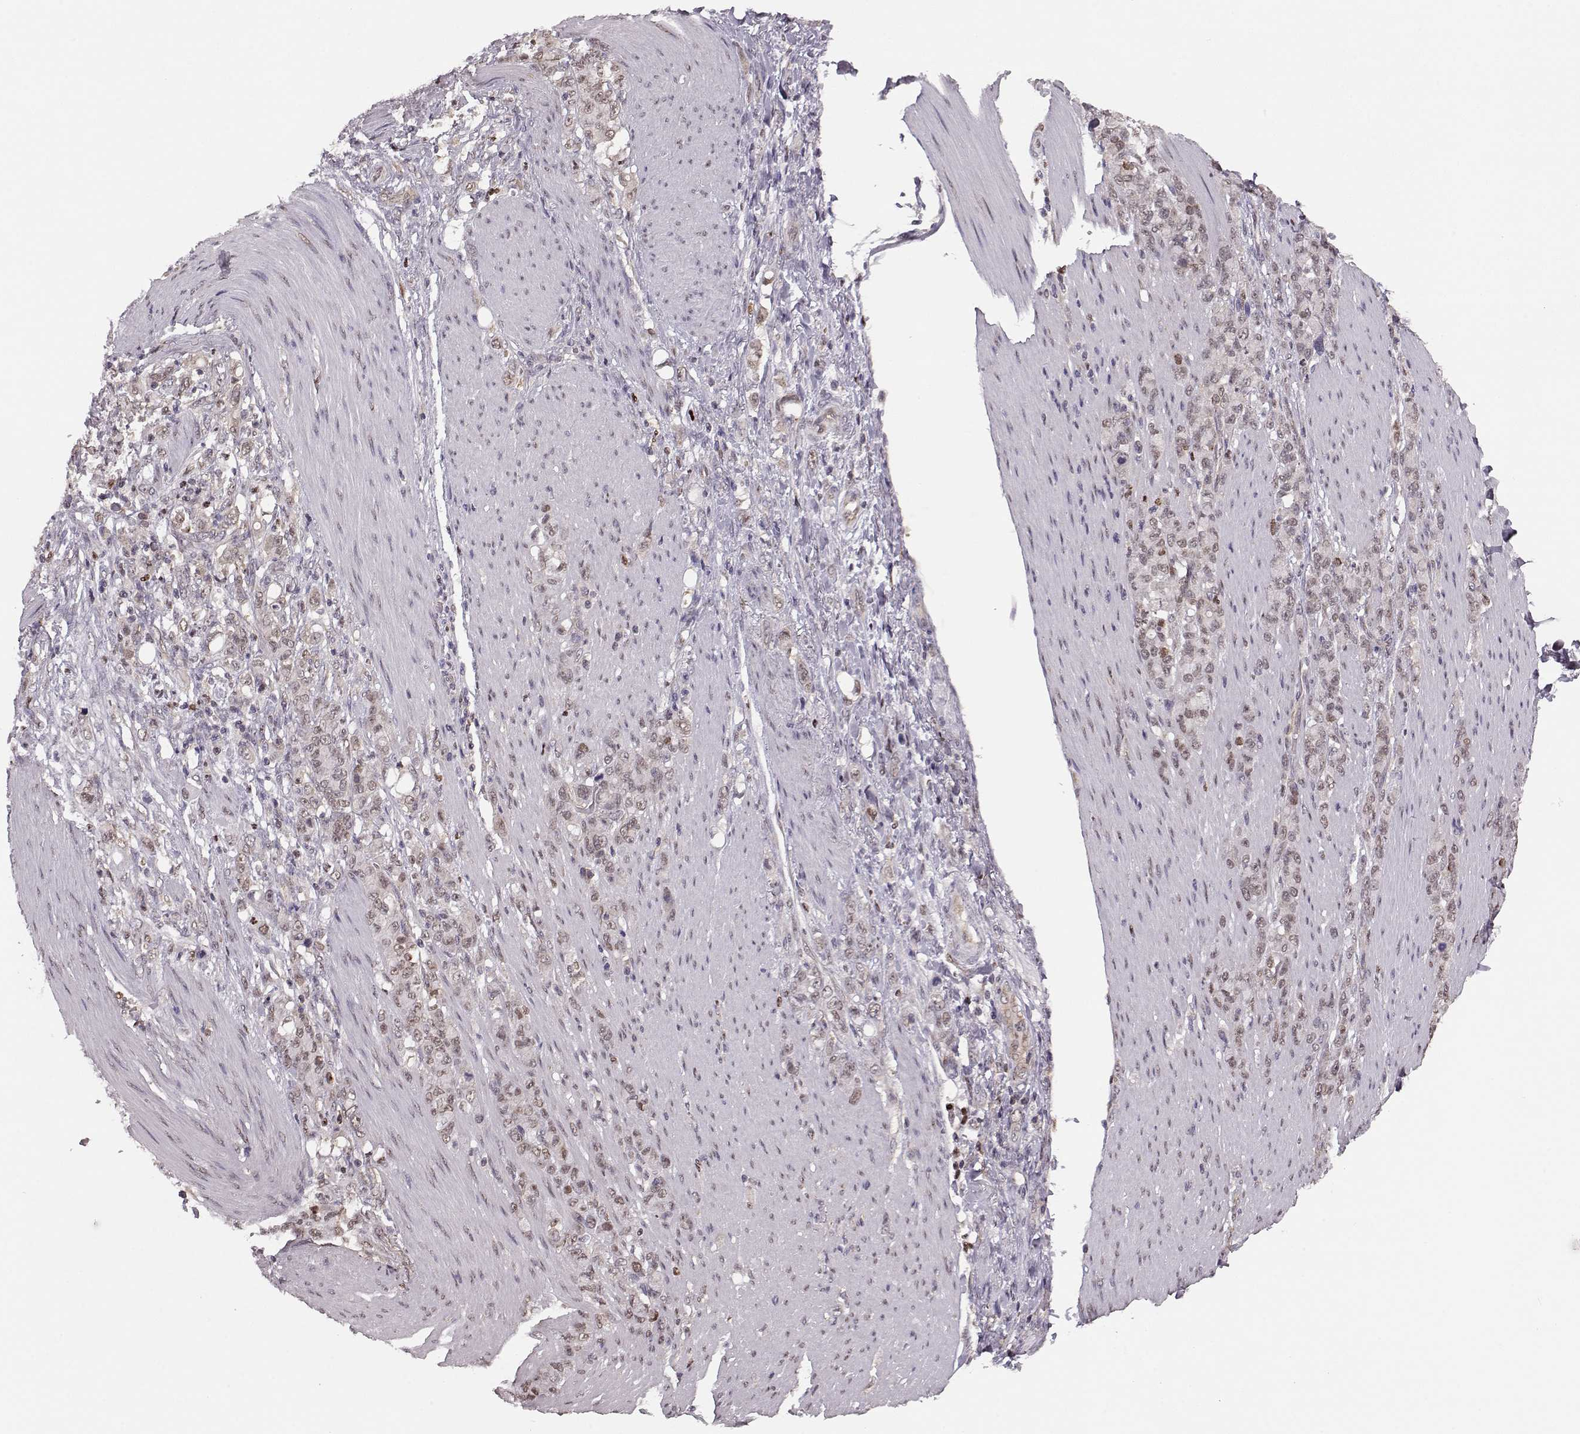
{"staining": {"intensity": "weak", "quantity": ">75%", "location": "nuclear"}, "tissue": "stomach cancer", "cell_type": "Tumor cells", "image_type": "cancer", "snomed": [{"axis": "morphology", "description": "Adenocarcinoma, NOS"}, {"axis": "topography", "description": "Stomach"}], "caption": "Tumor cells display low levels of weak nuclear expression in about >75% of cells in human stomach adenocarcinoma.", "gene": "KLF6", "patient": {"sex": "female", "age": 79}}